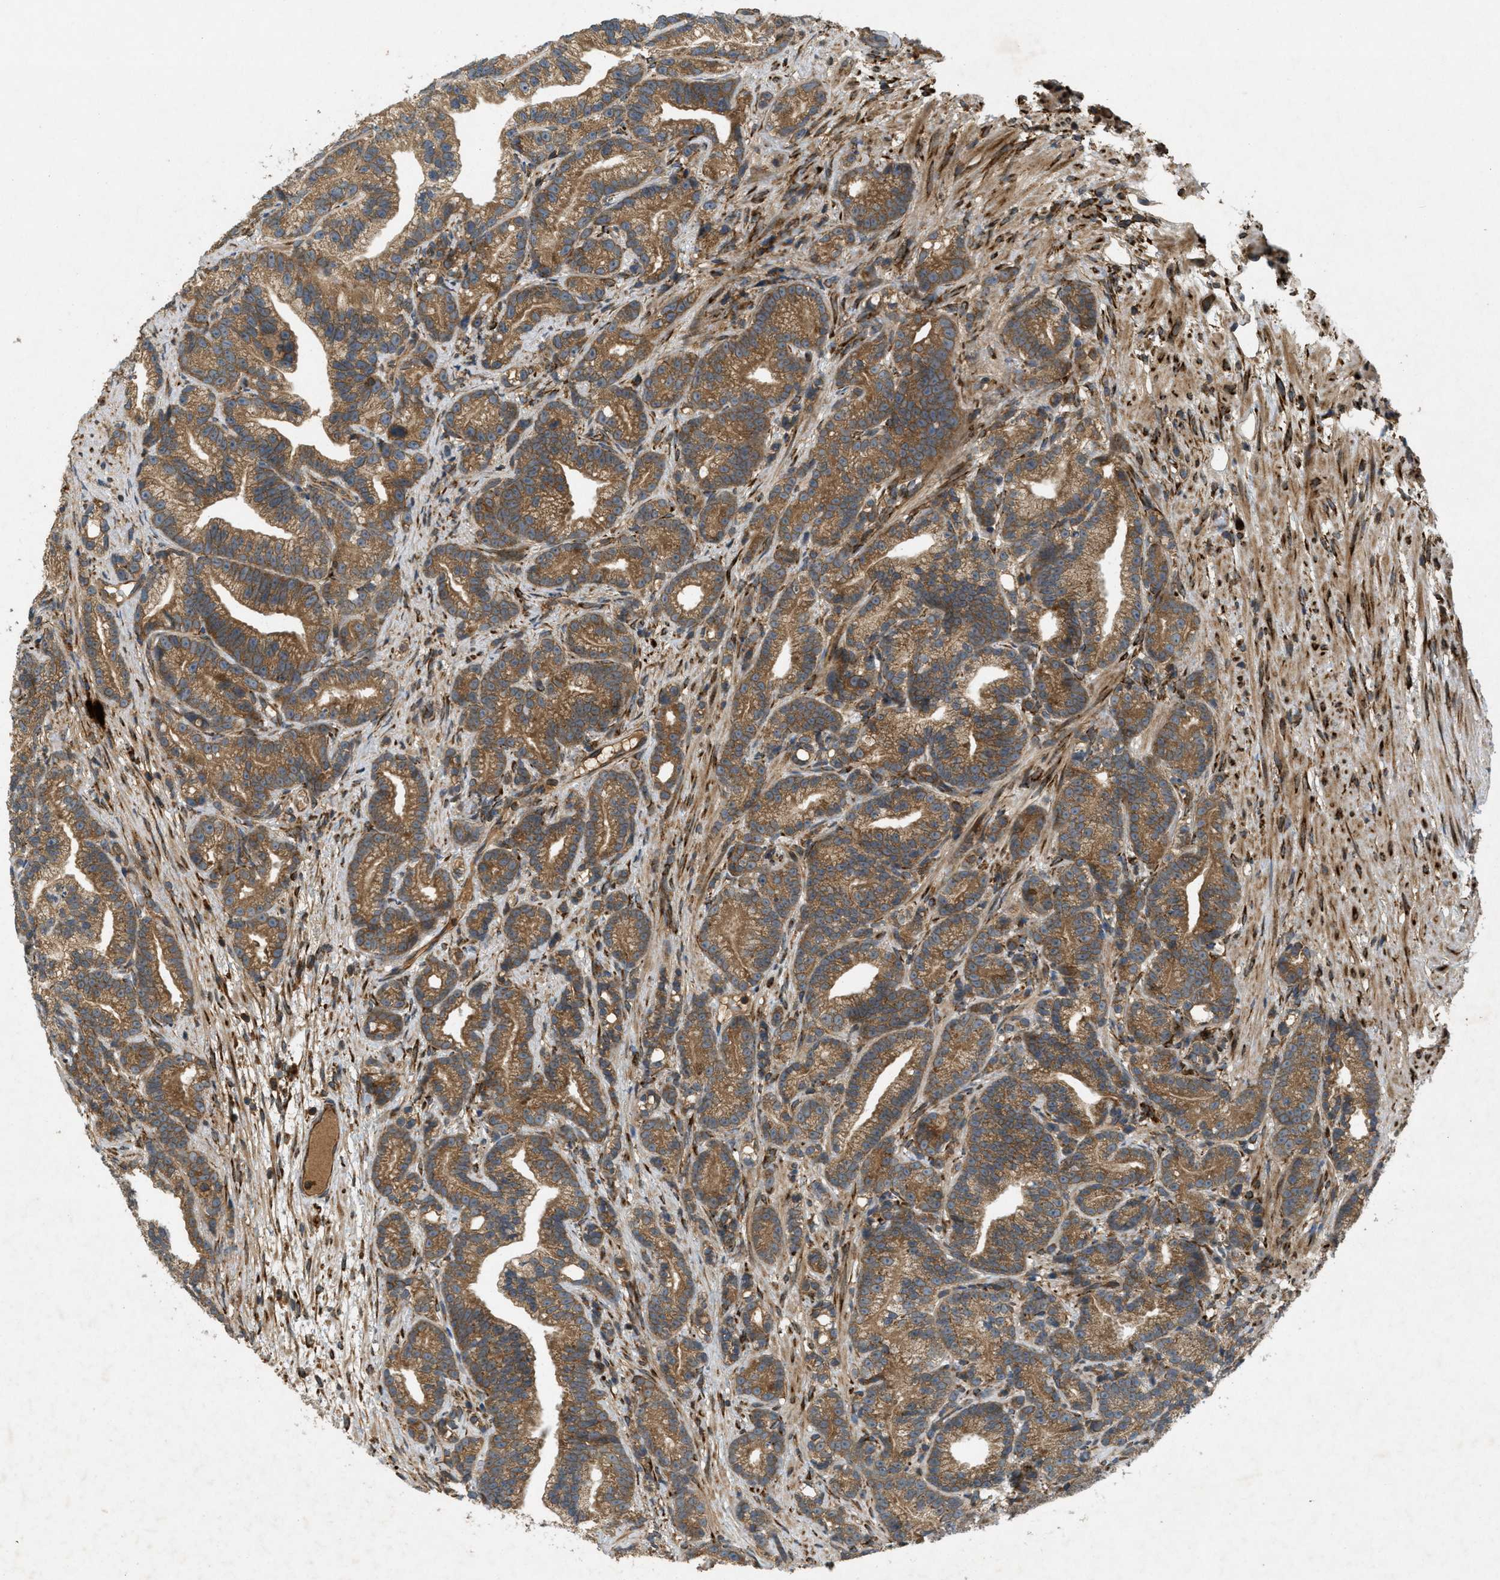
{"staining": {"intensity": "moderate", "quantity": ">75%", "location": "cytoplasmic/membranous"}, "tissue": "prostate cancer", "cell_type": "Tumor cells", "image_type": "cancer", "snomed": [{"axis": "morphology", "description": "Adenocarcinoma, Low grade"}, {"axis": "topography", "description": "Prostate"}], "caption": "This photomicrograph reveals immunohistochemistry staining of prostate adenocarcinoma (low-grade), with medium moderate cytoplasmic/membranous positivity in approximately >75% of tumor cells.", "gene": "PCDH18", "patient": {"sex": "male", "age": 89}}